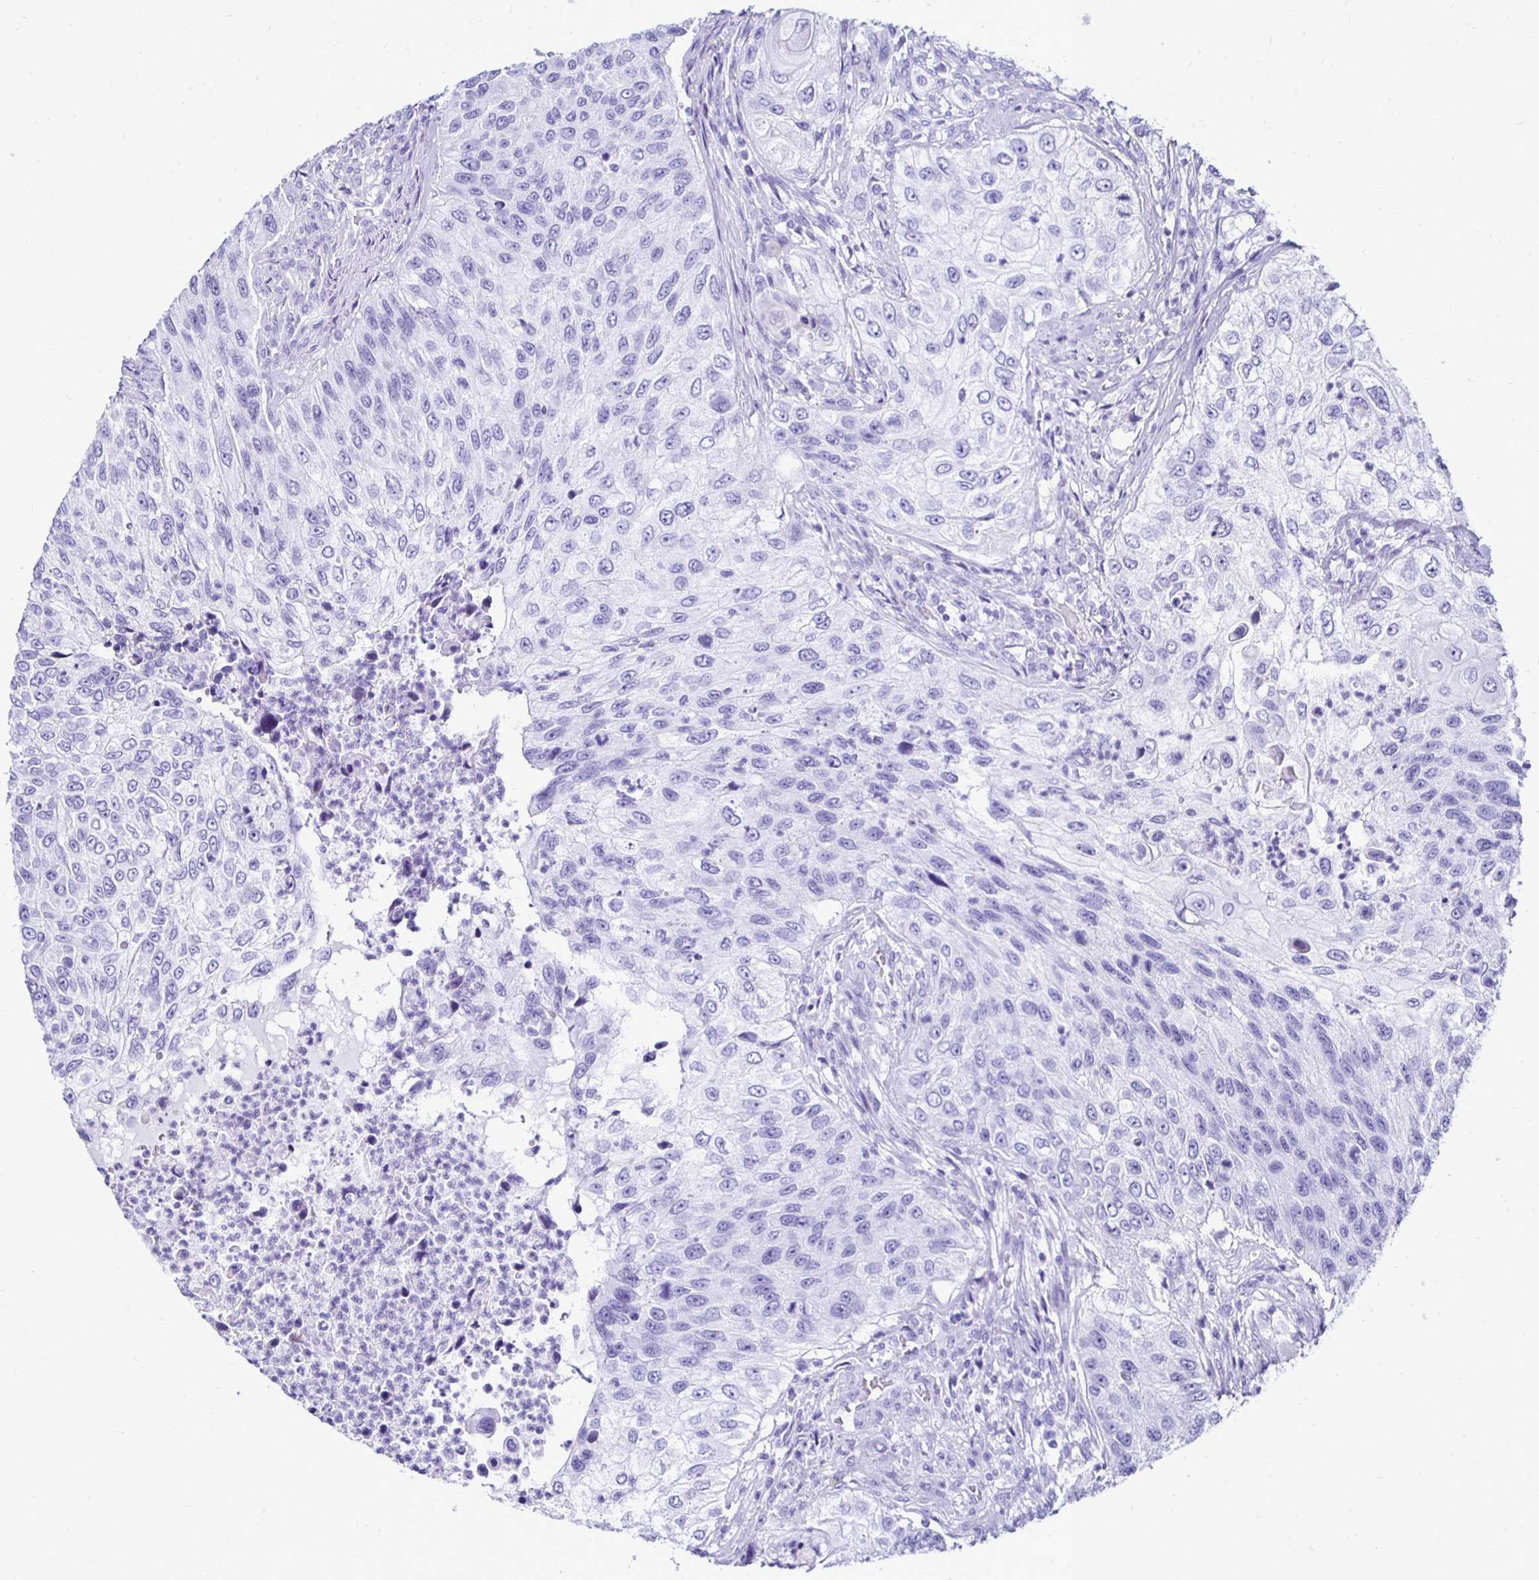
{"staining": {"intensity": "negative", "quantity": "none", "location": "none"}, "tissue": "urothelial cancer", "cell_type": "Tumor cells", "image_type": "cancer", "snomed": [{"axis": "morphology", "description": "Urothelial carcinoma, High grade"}, {"axis": "topography", "description": "Urinary bladder"}], "caption": "Human urothelial cancer stained for a protein using immunohistochemistry reveals no positivity in tumor cells.", "gene": "CST5", "patient": {"sex": "female", "age": 60}}